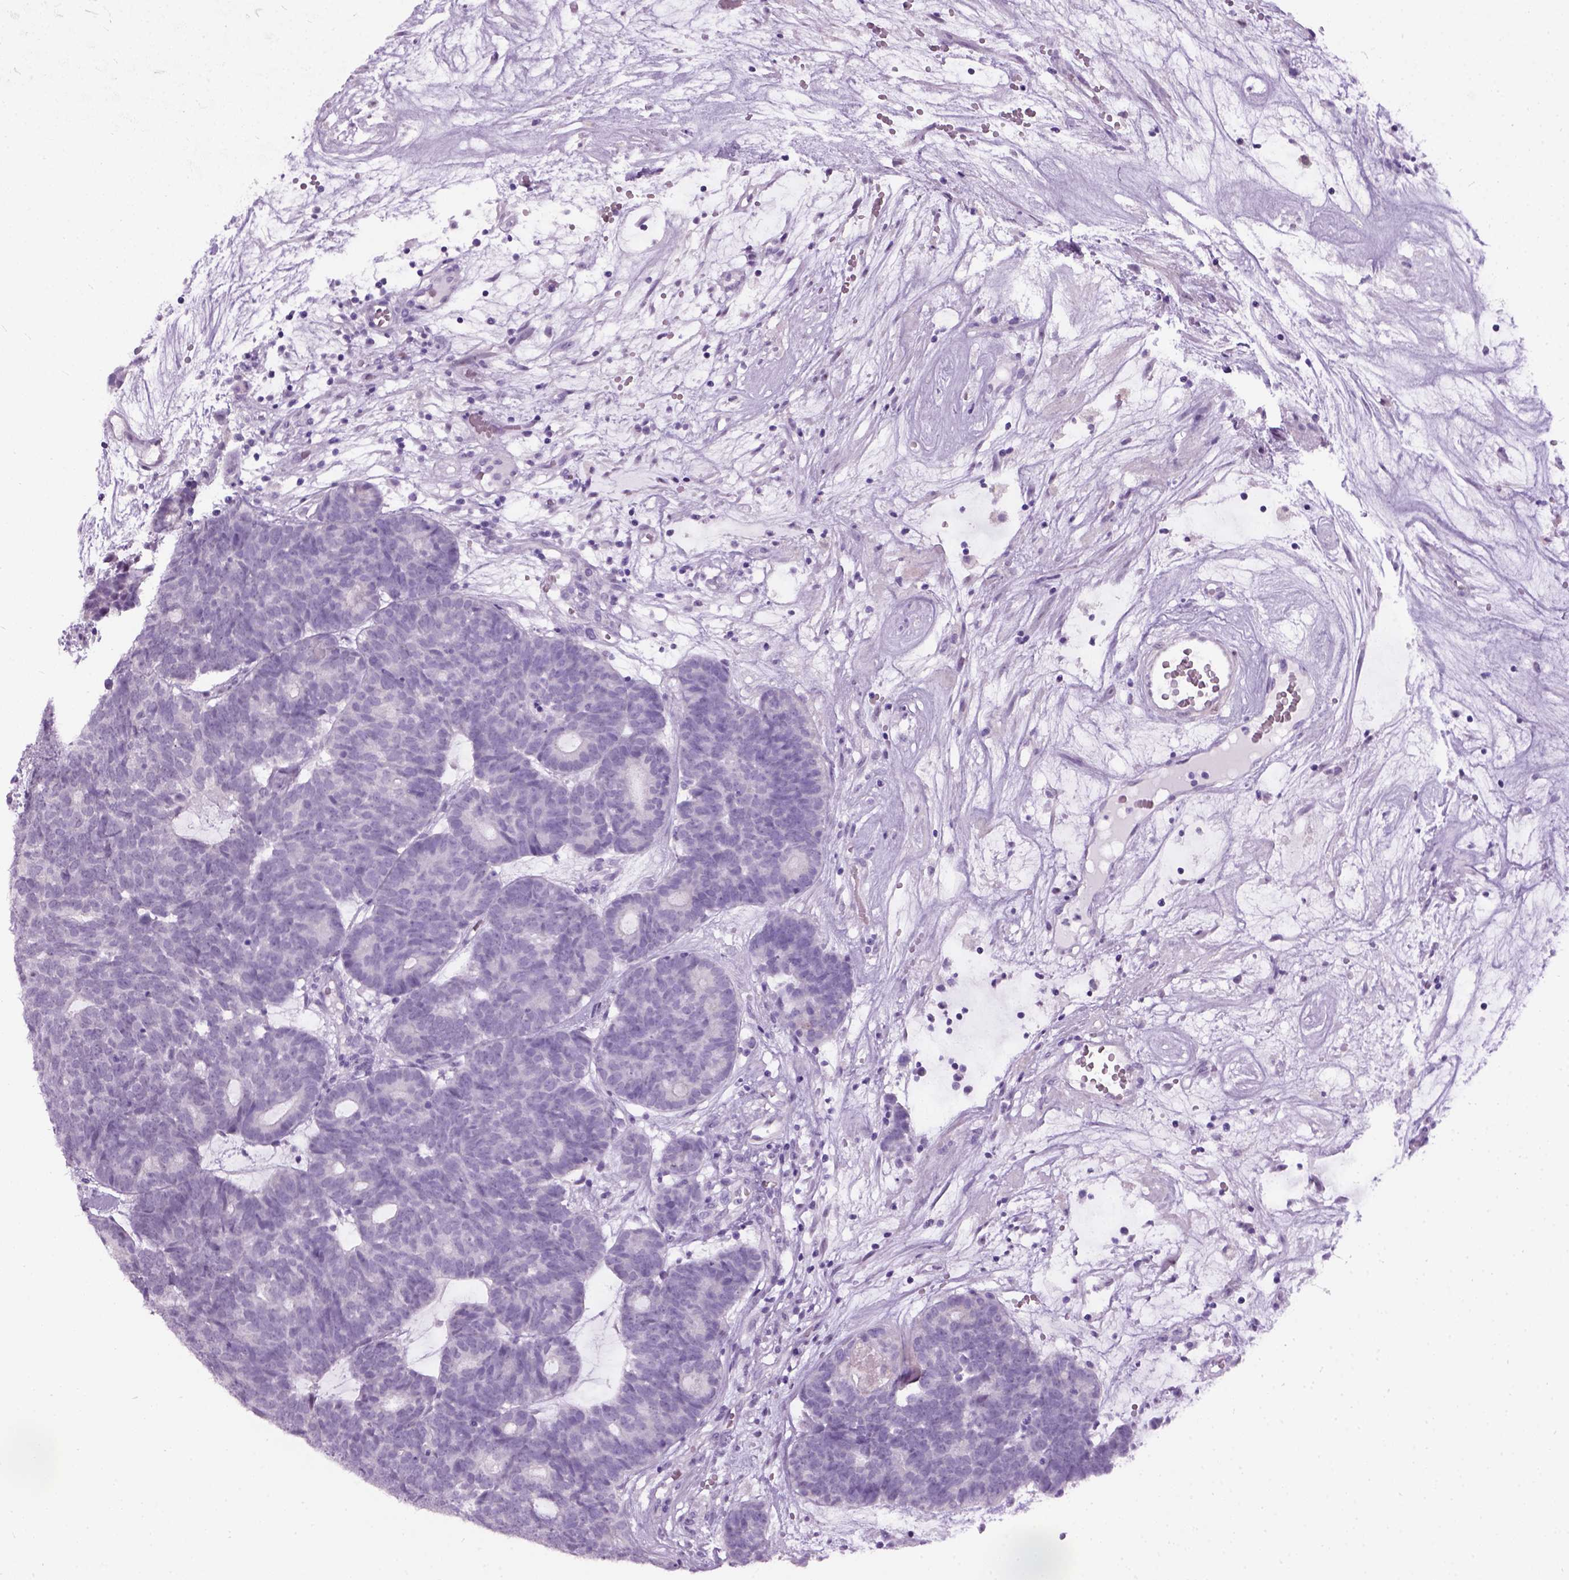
{"staining": {"intensity": "negative", "quantity": "none", "location": "none"}, "tissue": "head and neck cancer", "cell_type": "Tumor cells", "image_type": "cancer", "snomed": [{"axis": "morphology", "description": "Adenocarcinoma, NOS"}, {"axis": "topography", "description": "Head-Neck"}], "caption": "Tumor cells show no significant protein expression in head and neck adenocarcinoma.", "gene": "AXDND1", "patient": {"sex": "female", "age": 81}}